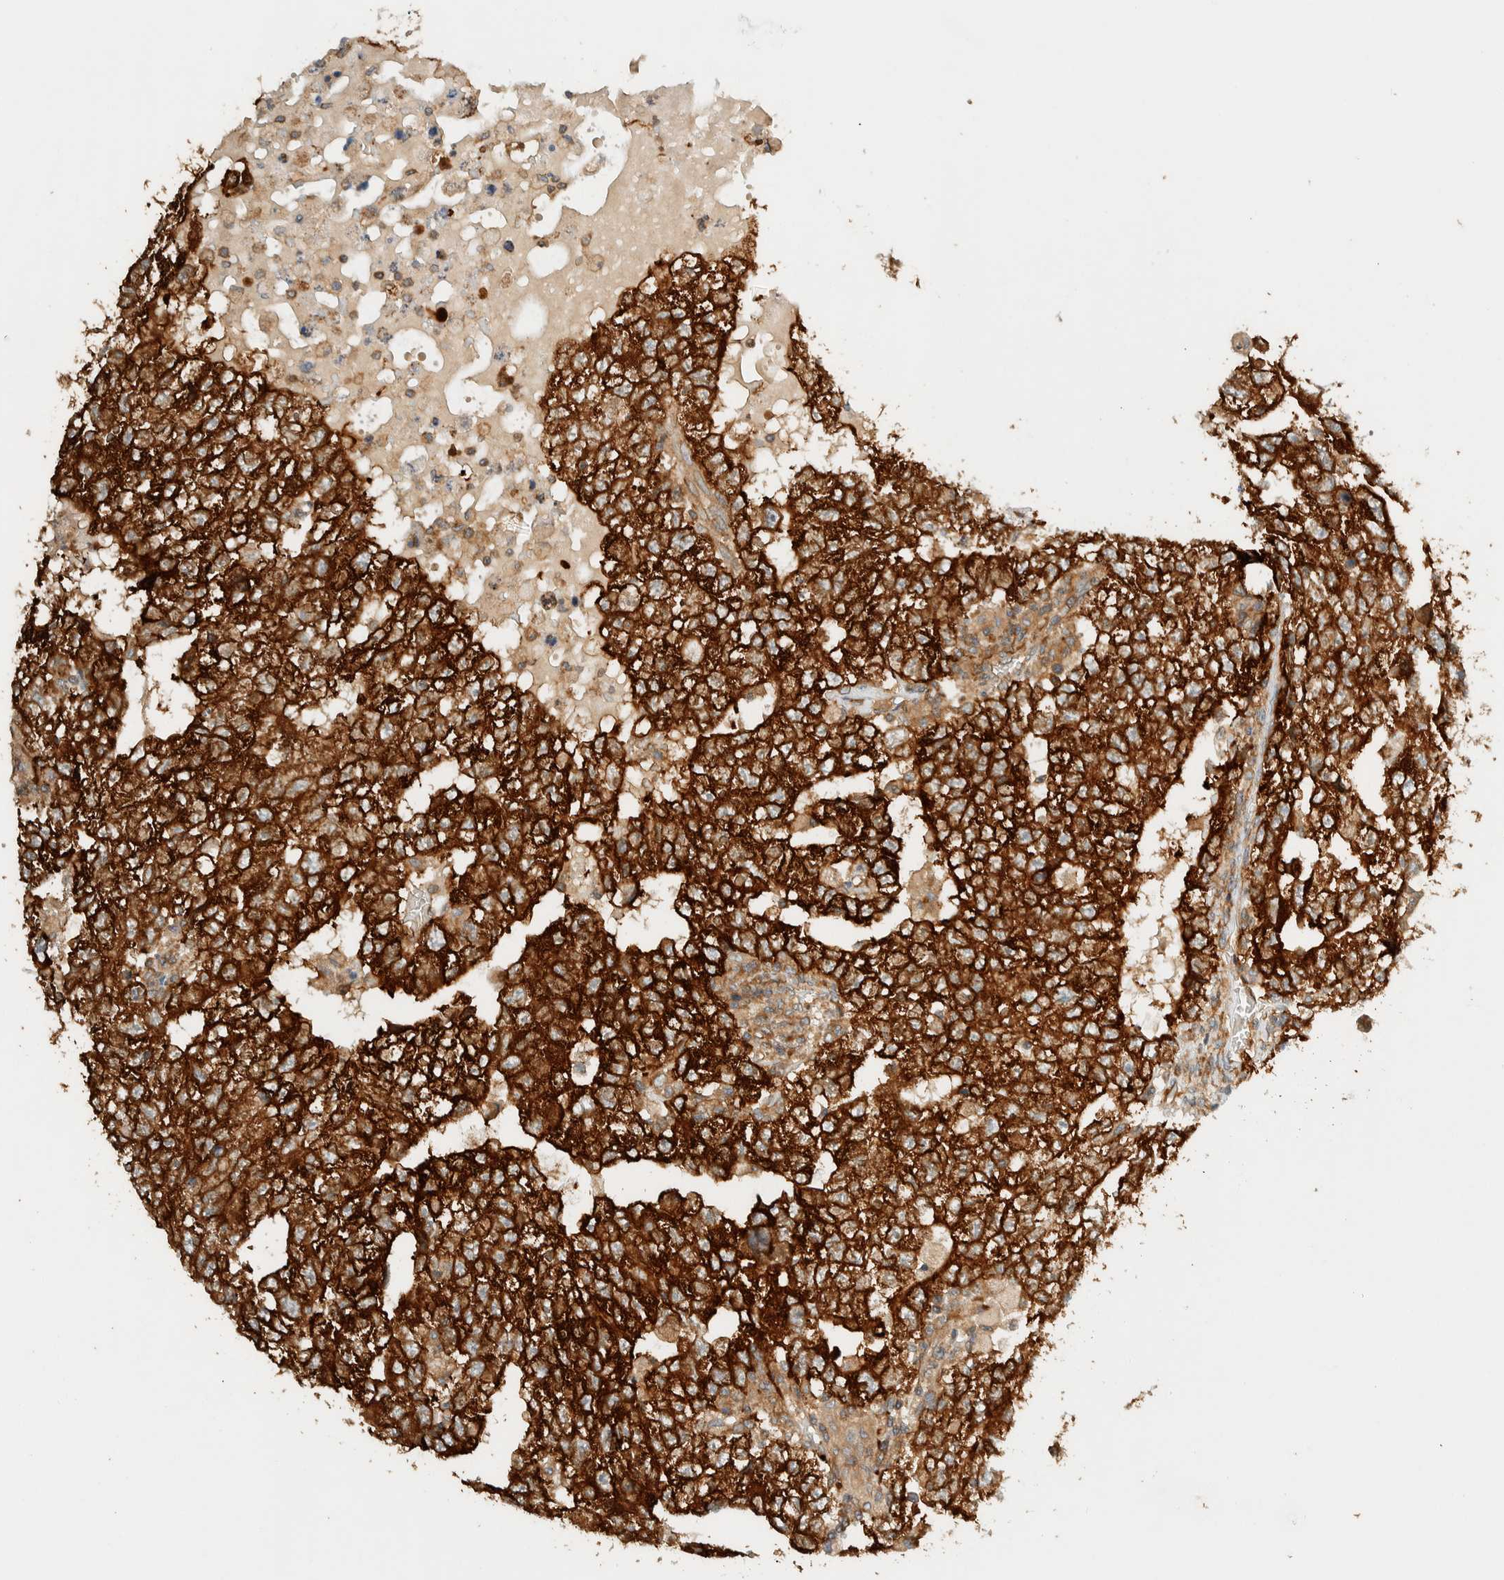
{"staining": {"intensity": "strong", "quantity": ">75%", "location": "cytoplasmic/membranous"}, "tissue": "testis cancer", "cell_type": "Tumor cells", "image_type": "cancer", "snomed": [{"axis": "morphology", "description": "Carcinoma, Embryonal, NOS"}, {"axis": "topography", "description": "Testis"}], "caption": "A micrograph of testis cancer stained for a protein exhibits strong cytoplasmic/membranous brown staining in tumor cells. The staining was performed using DAB (3,3'-diaminobenzidine), with brown indicating positive protein expression. Nuclei are stained blue with hematoxylin.", "gene": "ARFGEF1", "patient": {"sex": "male", "age": 36}}